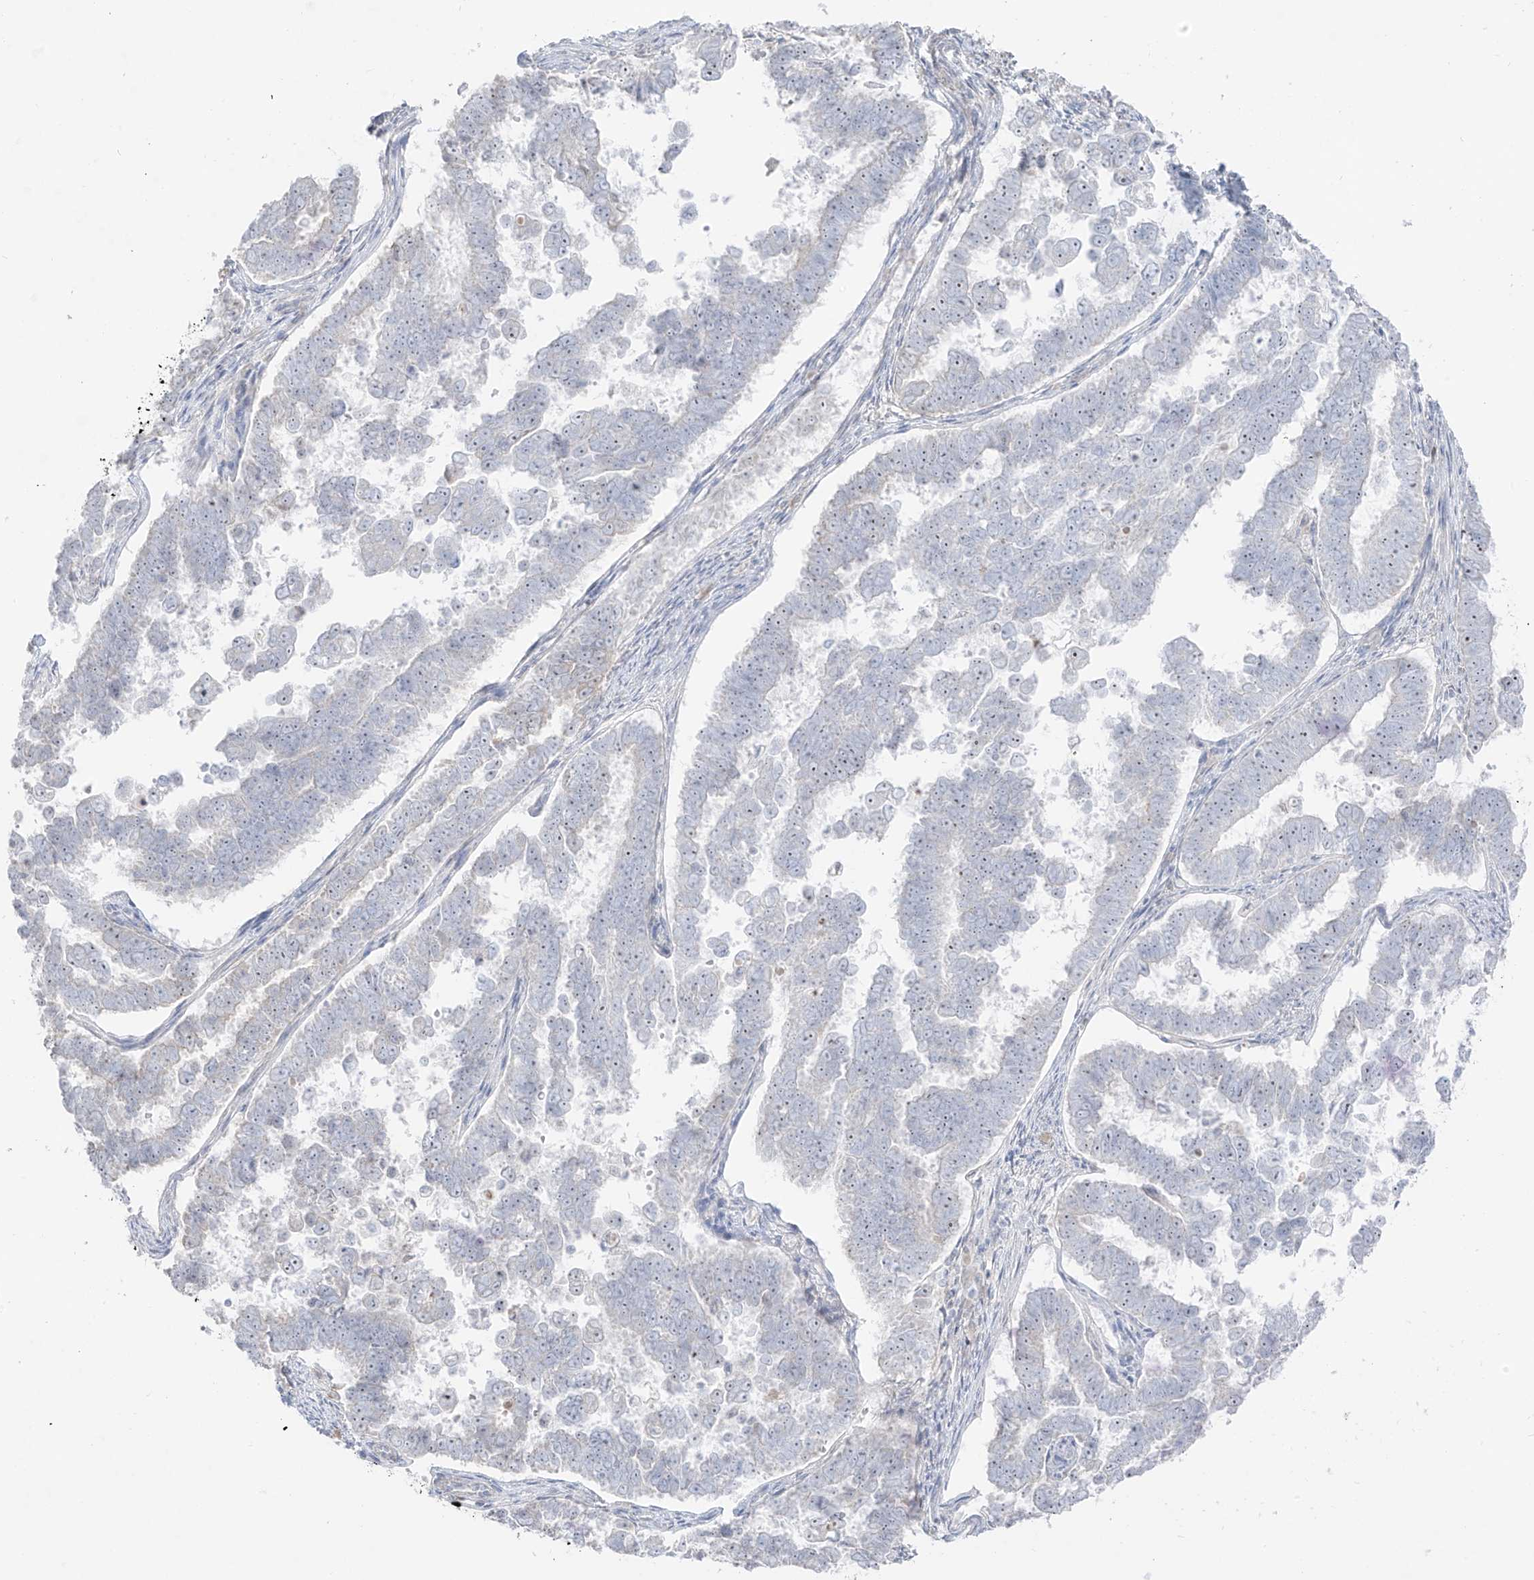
{"staining": {"intensity": "negative", "quantity": "none", "location": "none"}, "tissue": "endometrial cancer", "cell_type": "Tumor cells", "image_type": "cancer", "snomed": [{"axis": "morphology", "description": "Adenocarcinoma, NOS"}, {"axis": "topography", "description": "Endometrium"}], "caption": "Protein analysis of endometrial cancer displays no significant expression in tumor cells.", "gene": "C11orf87", "patient": {"sex": "female", "age": 75}}